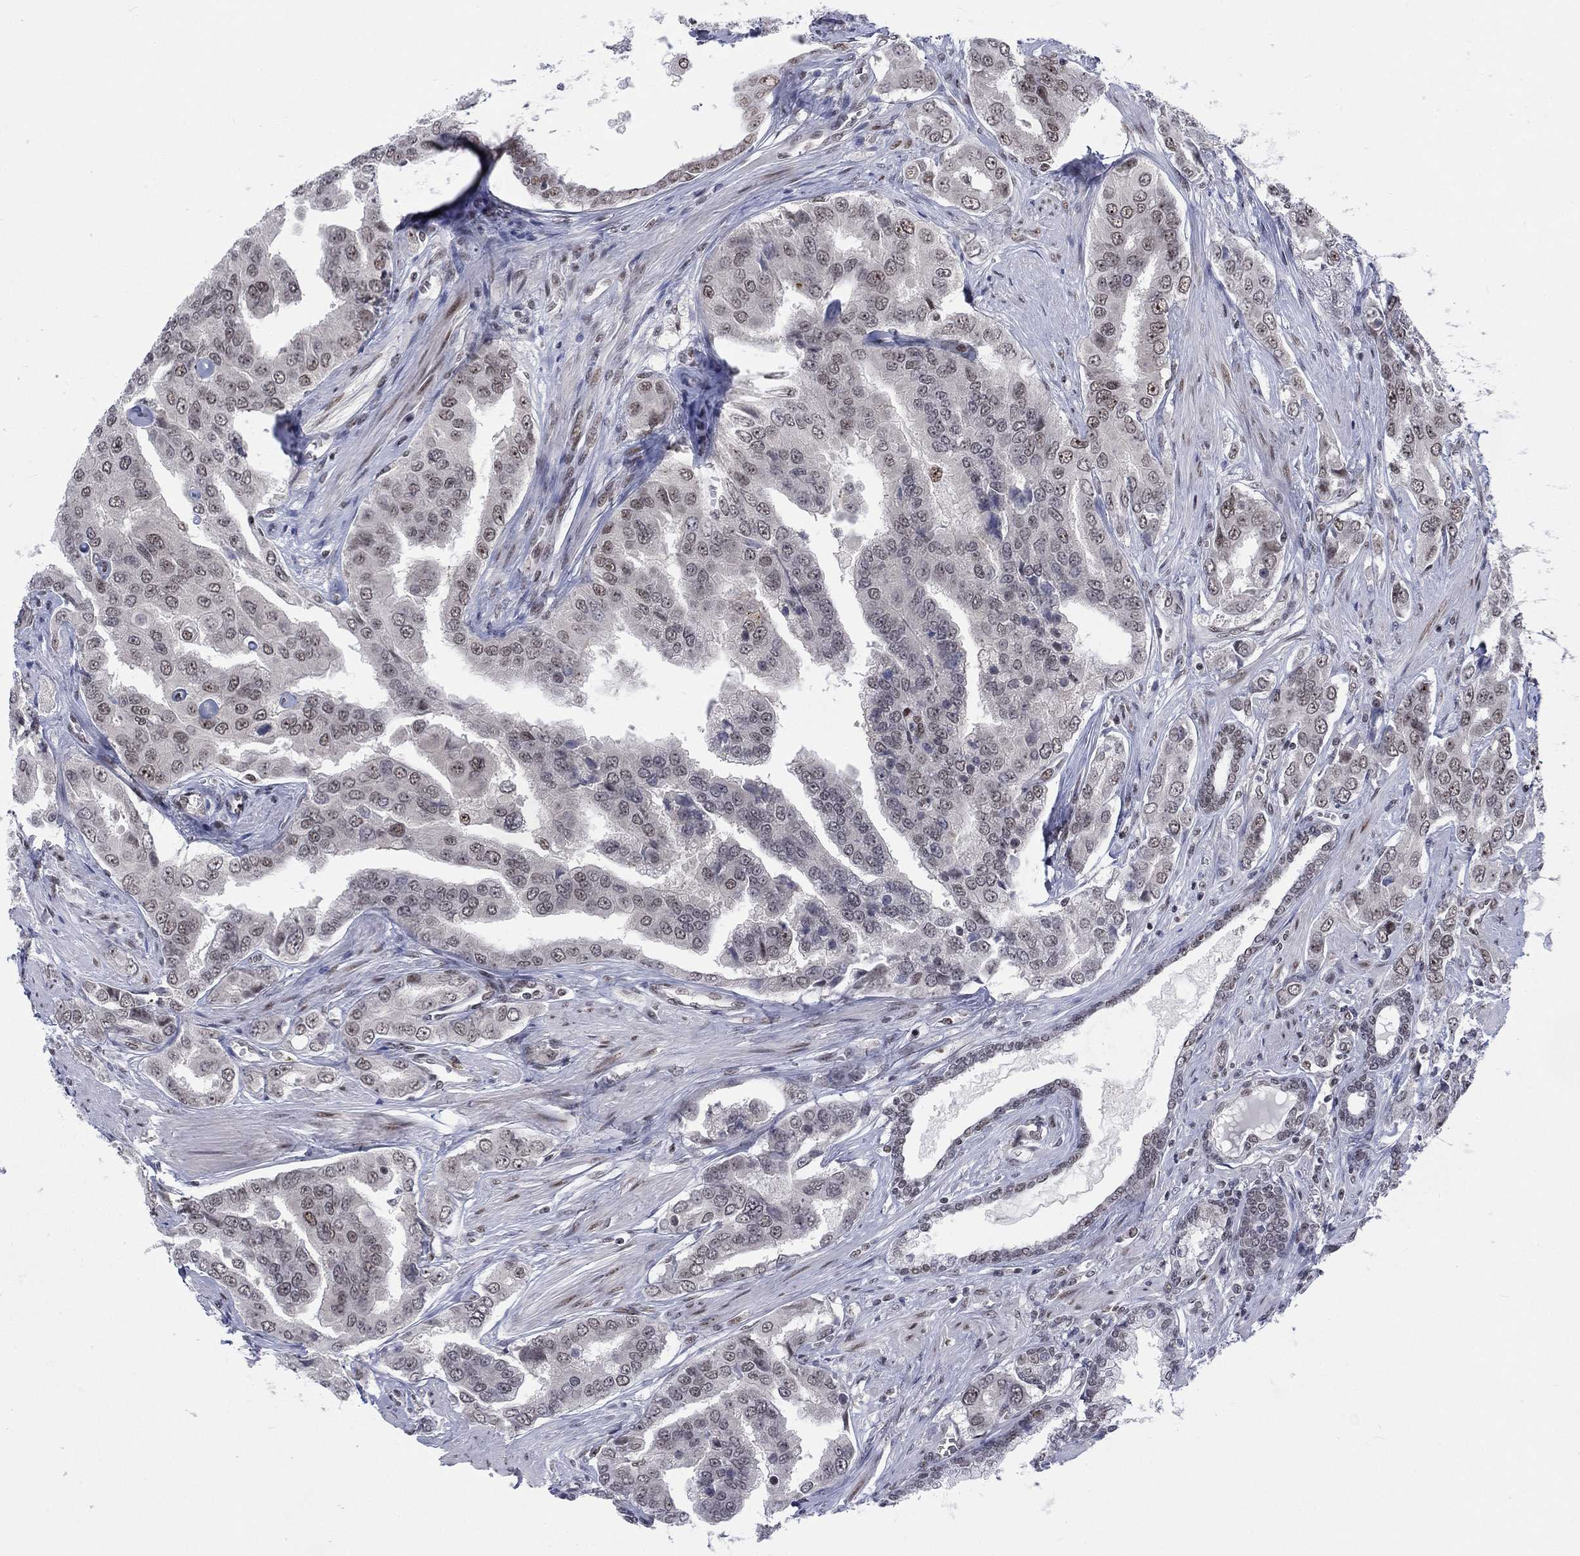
{"staining": {"intensity": "moderate", "quantity": "<25%", "location": "nuclear"}, "tissue": "prostate cancer", "cell_type": "Tumor cells", "image_type": "cancer", "snomed": [{"axis": "morphology", "description": "Adenocarcinoma, NOS"}, {"axis": "topography", "description": "Prostate and seminal vesicle, NOS"}, {"axis": "topography", "description": "Prostate"}], "caption": "Tumor cells demonstrate low levels of moderate nuclear staining in approximately <25% of cells in human adenocarcinoma (prostate).", "gene": "FYTTD1", "patient": {"sex": "male", "age": 69}}